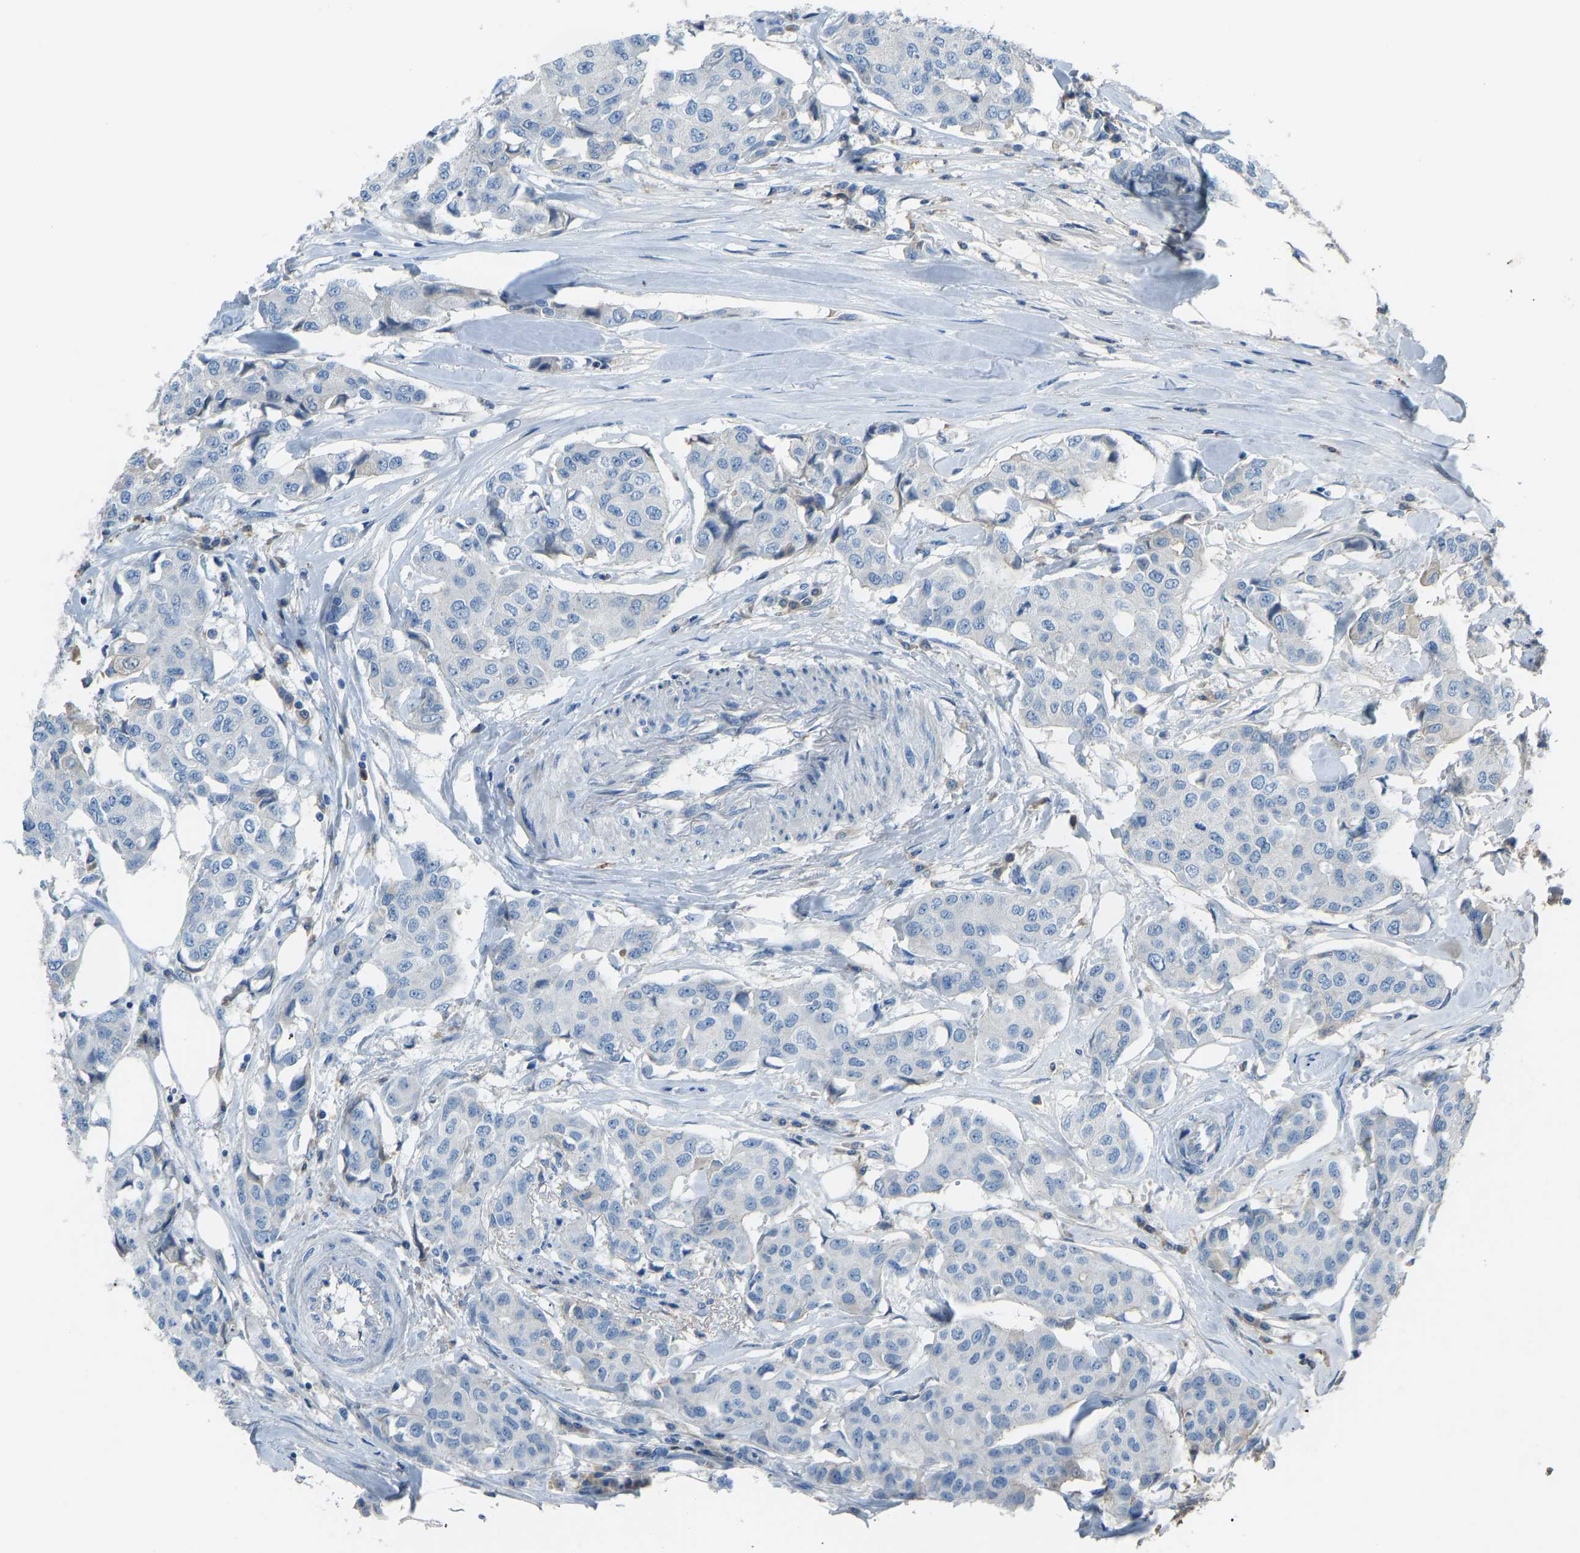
{"staining": {"intensity": "negative", "quantity": "none", "location": "none"}, "tissue": "breast cancer", "cell_type": "Tumor cells", "image_type": "cancer", "snomed": [{"axis": "morphology", "description": "Duct carcinoma"}, {"axis": "topography", "description": "Breast"}], "caption": "Immunohistochemistry (IHC) micrograph of neoplastic tissue: breast cancer (intraductal carcinoma) stained with DAB (3,3'-diaminobenzidine) displays no significant protein expression in tumor cells.", "gene": "FBLN2", "patient": {"sex": "female", "age": 80}}